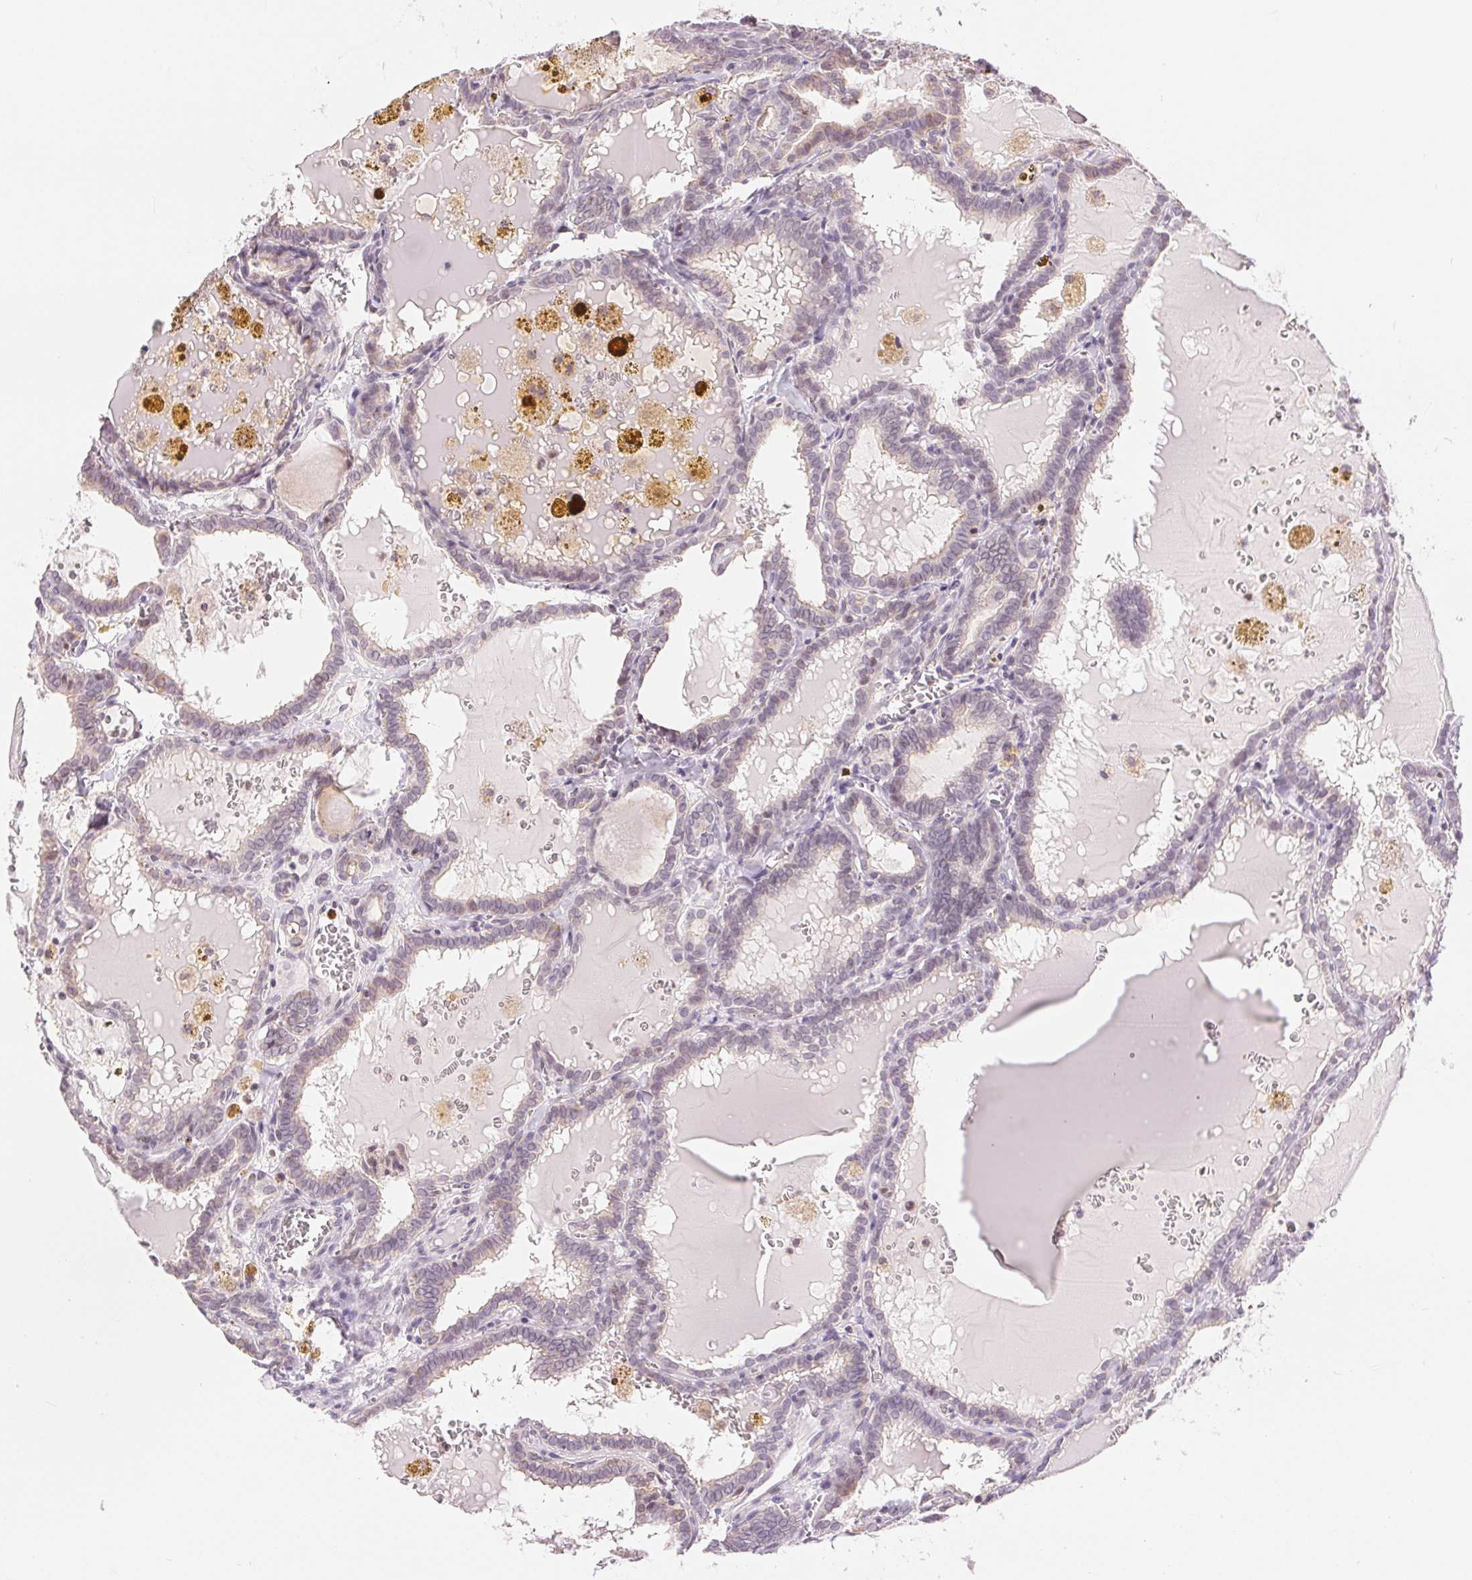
{"staining": {"intensity": "negative", "quantity": "none", "location": "none"}, "tissue": "thyroid cancer", "cell_type": "Tumor cells", "image_type": "cancer", "snomed": [{"axis": "morphology", "description": "Papillary adenocarcinoma, NOS"}, {"axis": "topography", "description": "Thyroid gland"}], "caption": "The immunohistochemistry (IHC) photomicrograph has no significant positivity in tumor cells of papillary adenocarcinoma (thyroid) tissue.", "gene": "POU2F2", "patient": {"sex": "female", "age": 39}}